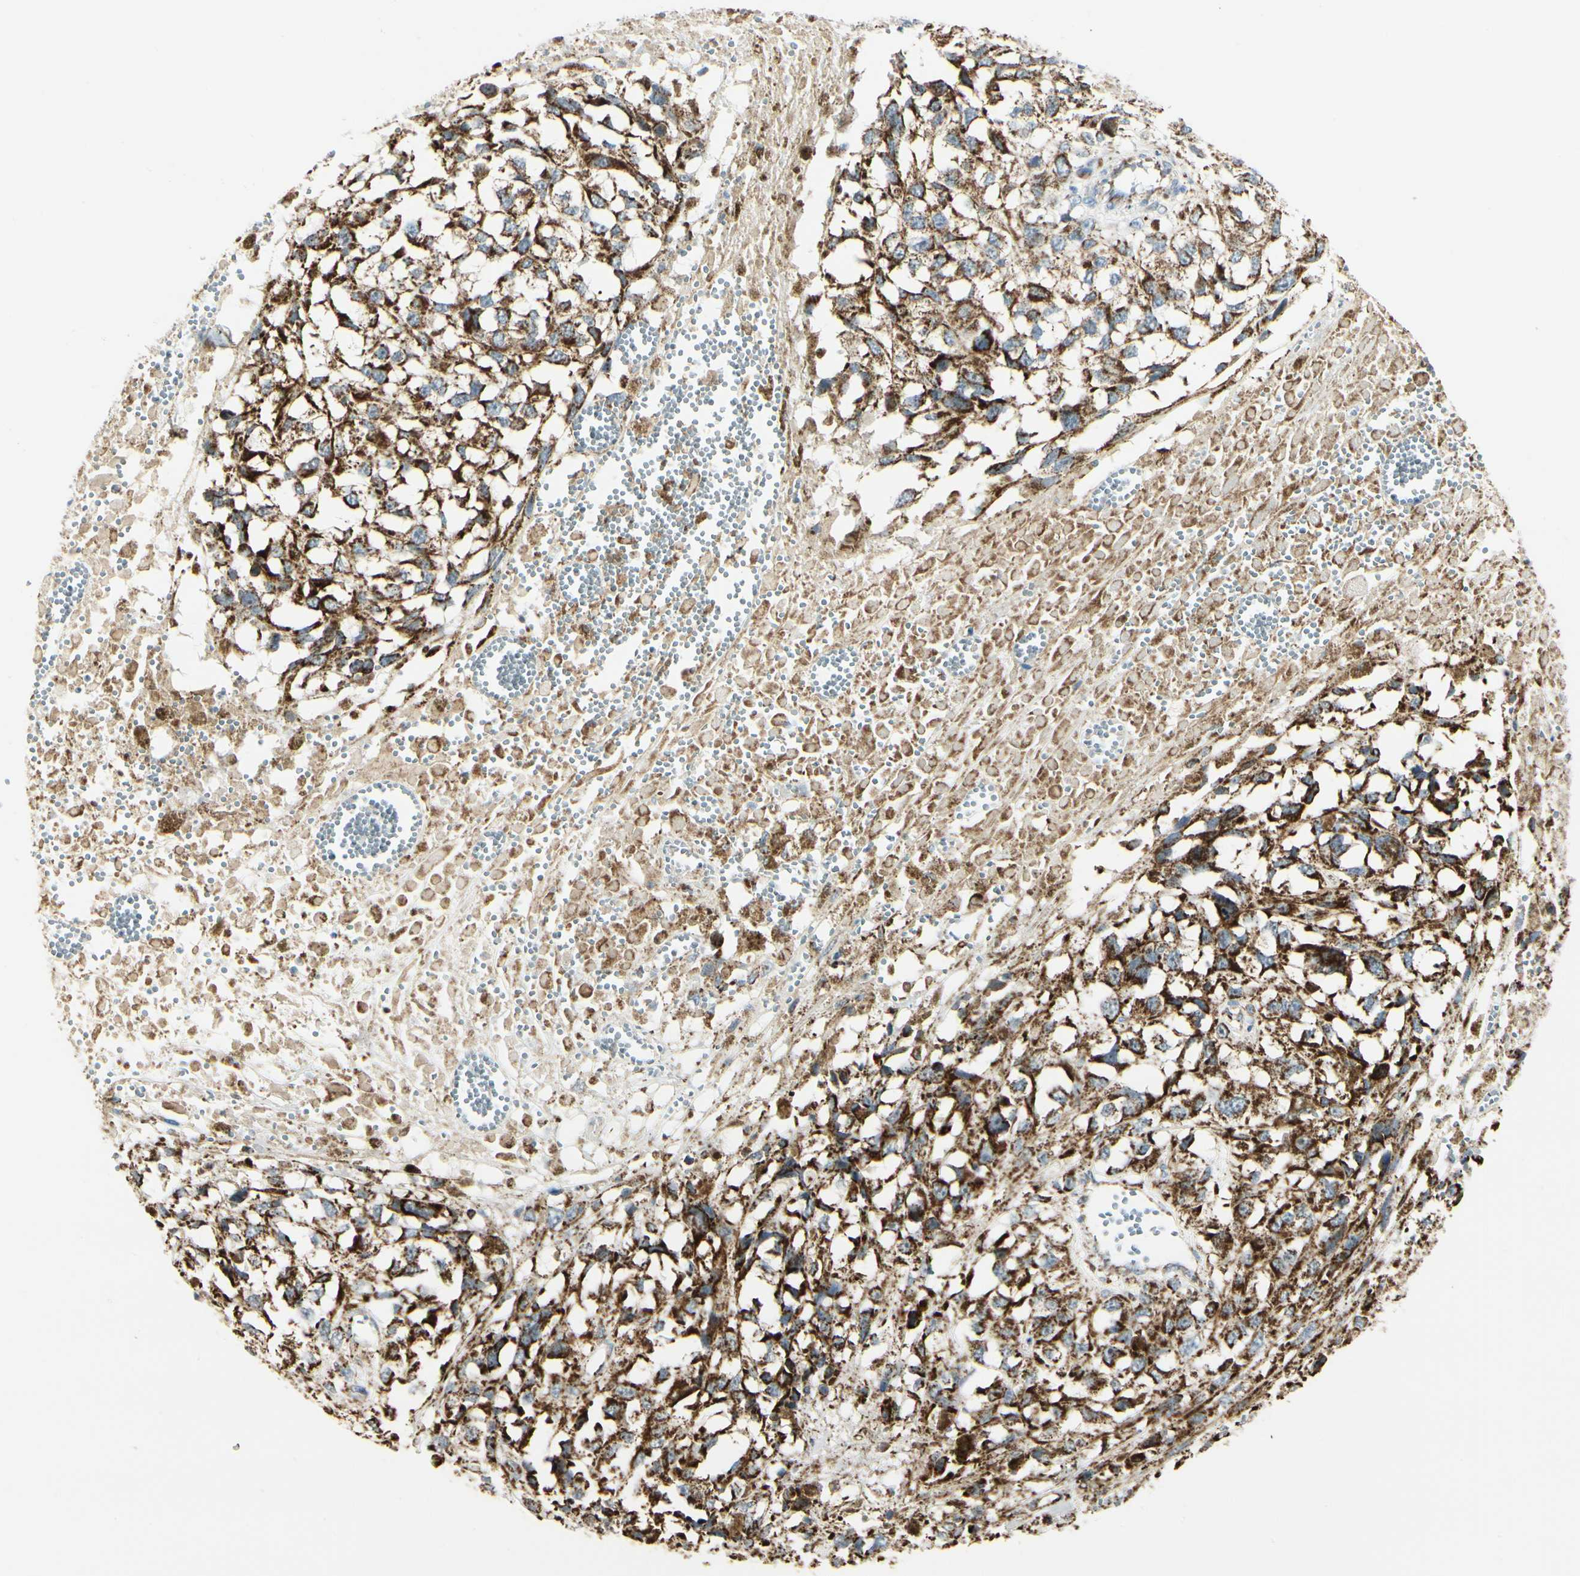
{"staining": {"intensity": "strong", "quantity": ">75%", "location": "cytoplasmic/membranous"}, "tissue": "melanoma", "cell_type": "Tumor cells", "image_type": "cancer", "snomed": [{"axis": "morphology", "description": "Malignant melanoma, Metastatic site"}, {"axis": "topography", "description": "Lymph node"}], "caption": "About >75% of tumor cells in melanoma exhibit strong cytoplasmic/membranous protein positivity as visualized by brown immunohistochemical staining.", "gene": "ANKS6", "patient": {"sex": "male", "age": 59}}